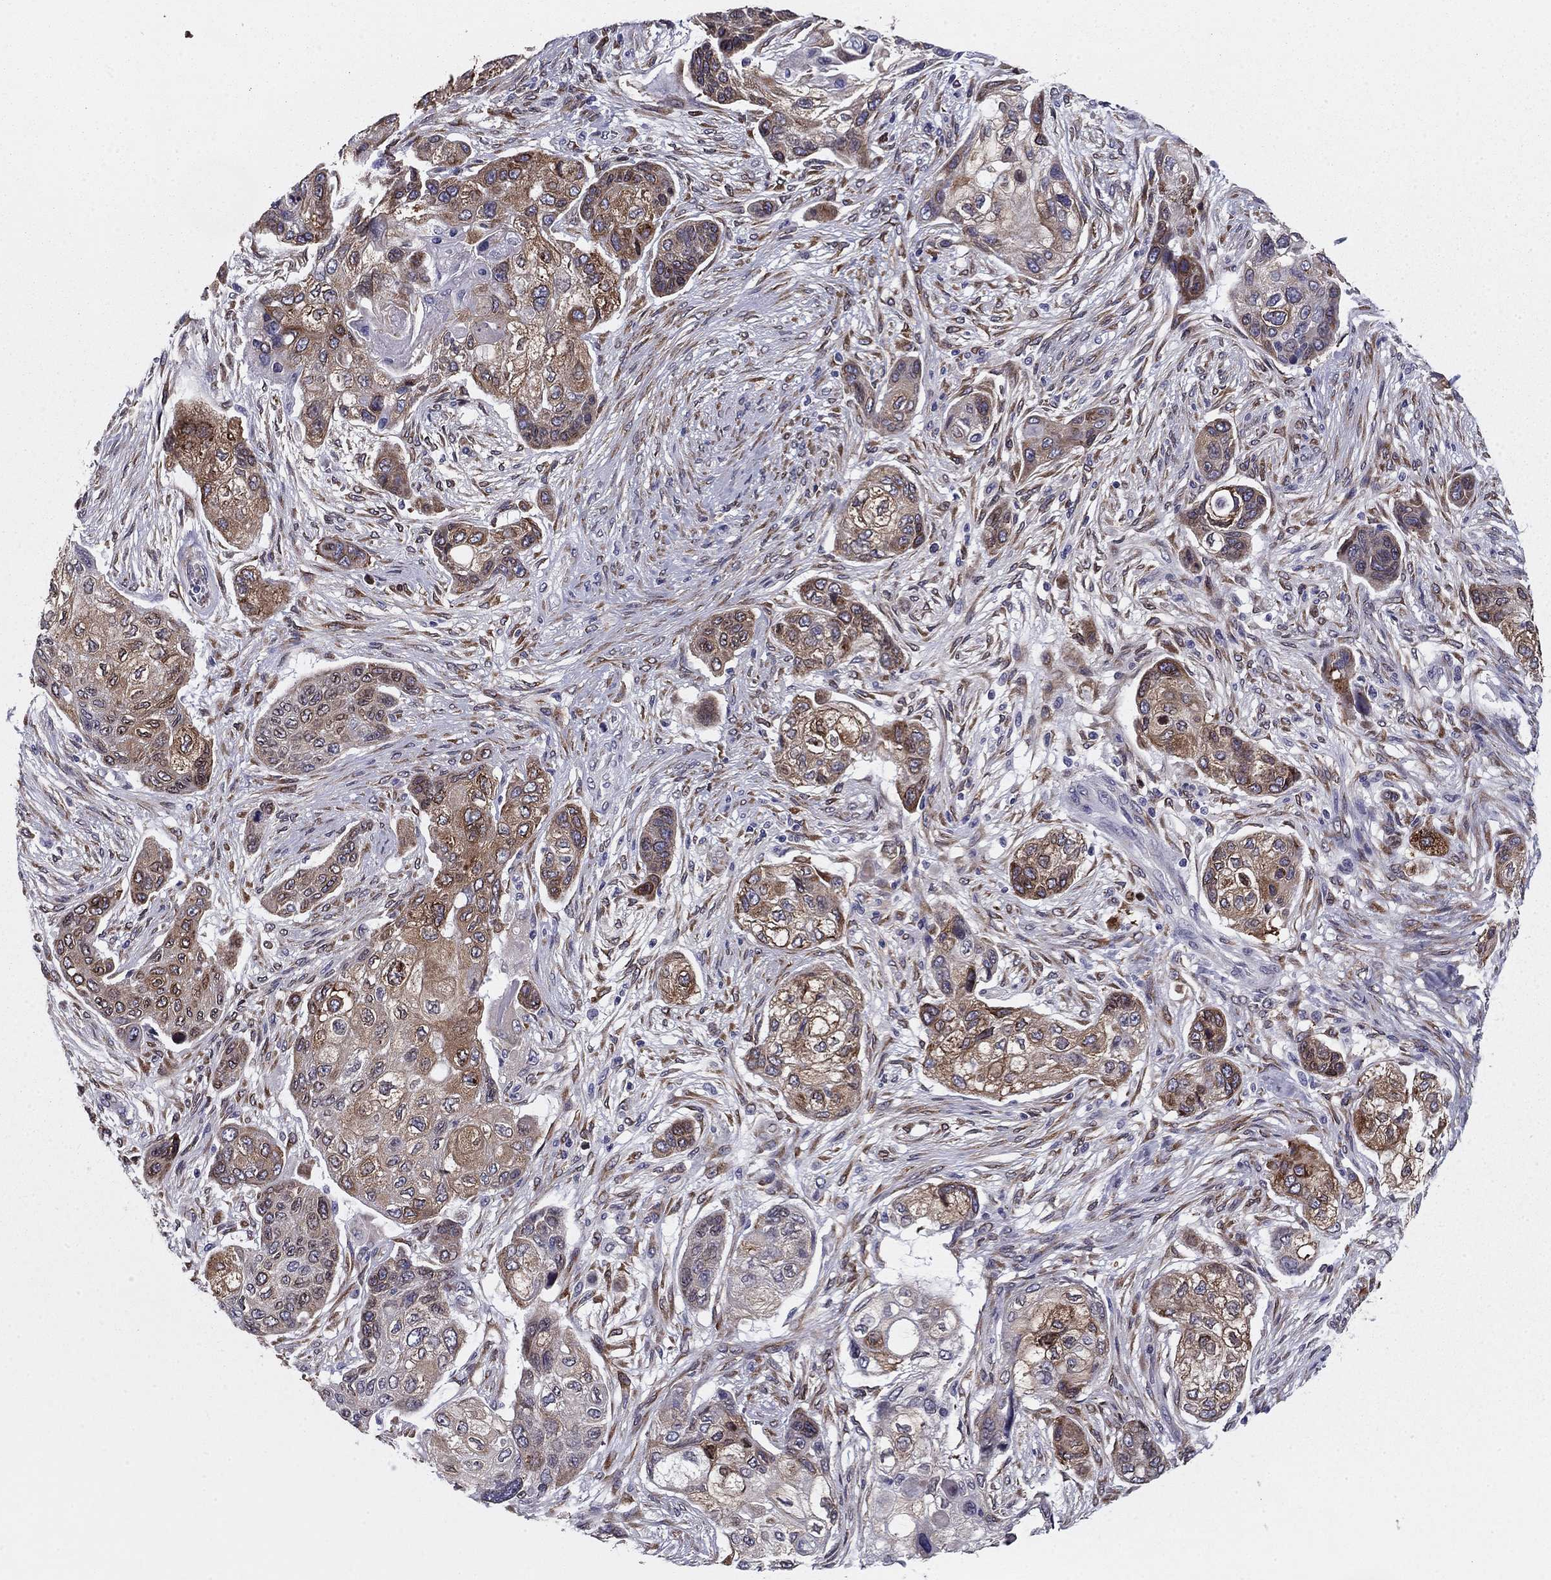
{"staining": {"intensity": "moderate", "quantity": "25%-75%", "location": "cytoplasmic/membranous"}, "tissue": "lung cancer", "cell_type": "Tumor cells", "image_type": "cancer", "snomed": [{"axis": "morphology", "description": "Squamous cell carcinoma, NOS"}, {"axis": "topography", "description": "Lung"}], "caption": "This photomicrograph demonstrates squamous cell carcinoma (lung) stained with immunohistochemistry (IHC) to label a protein in brown. The cytoplasmic/membranous of tumor cells show moderate positivity for the protein. Nuclei are counter-stained blue.", "gene": "TMED3", "patient": {"sex": "male", "age": 69}}